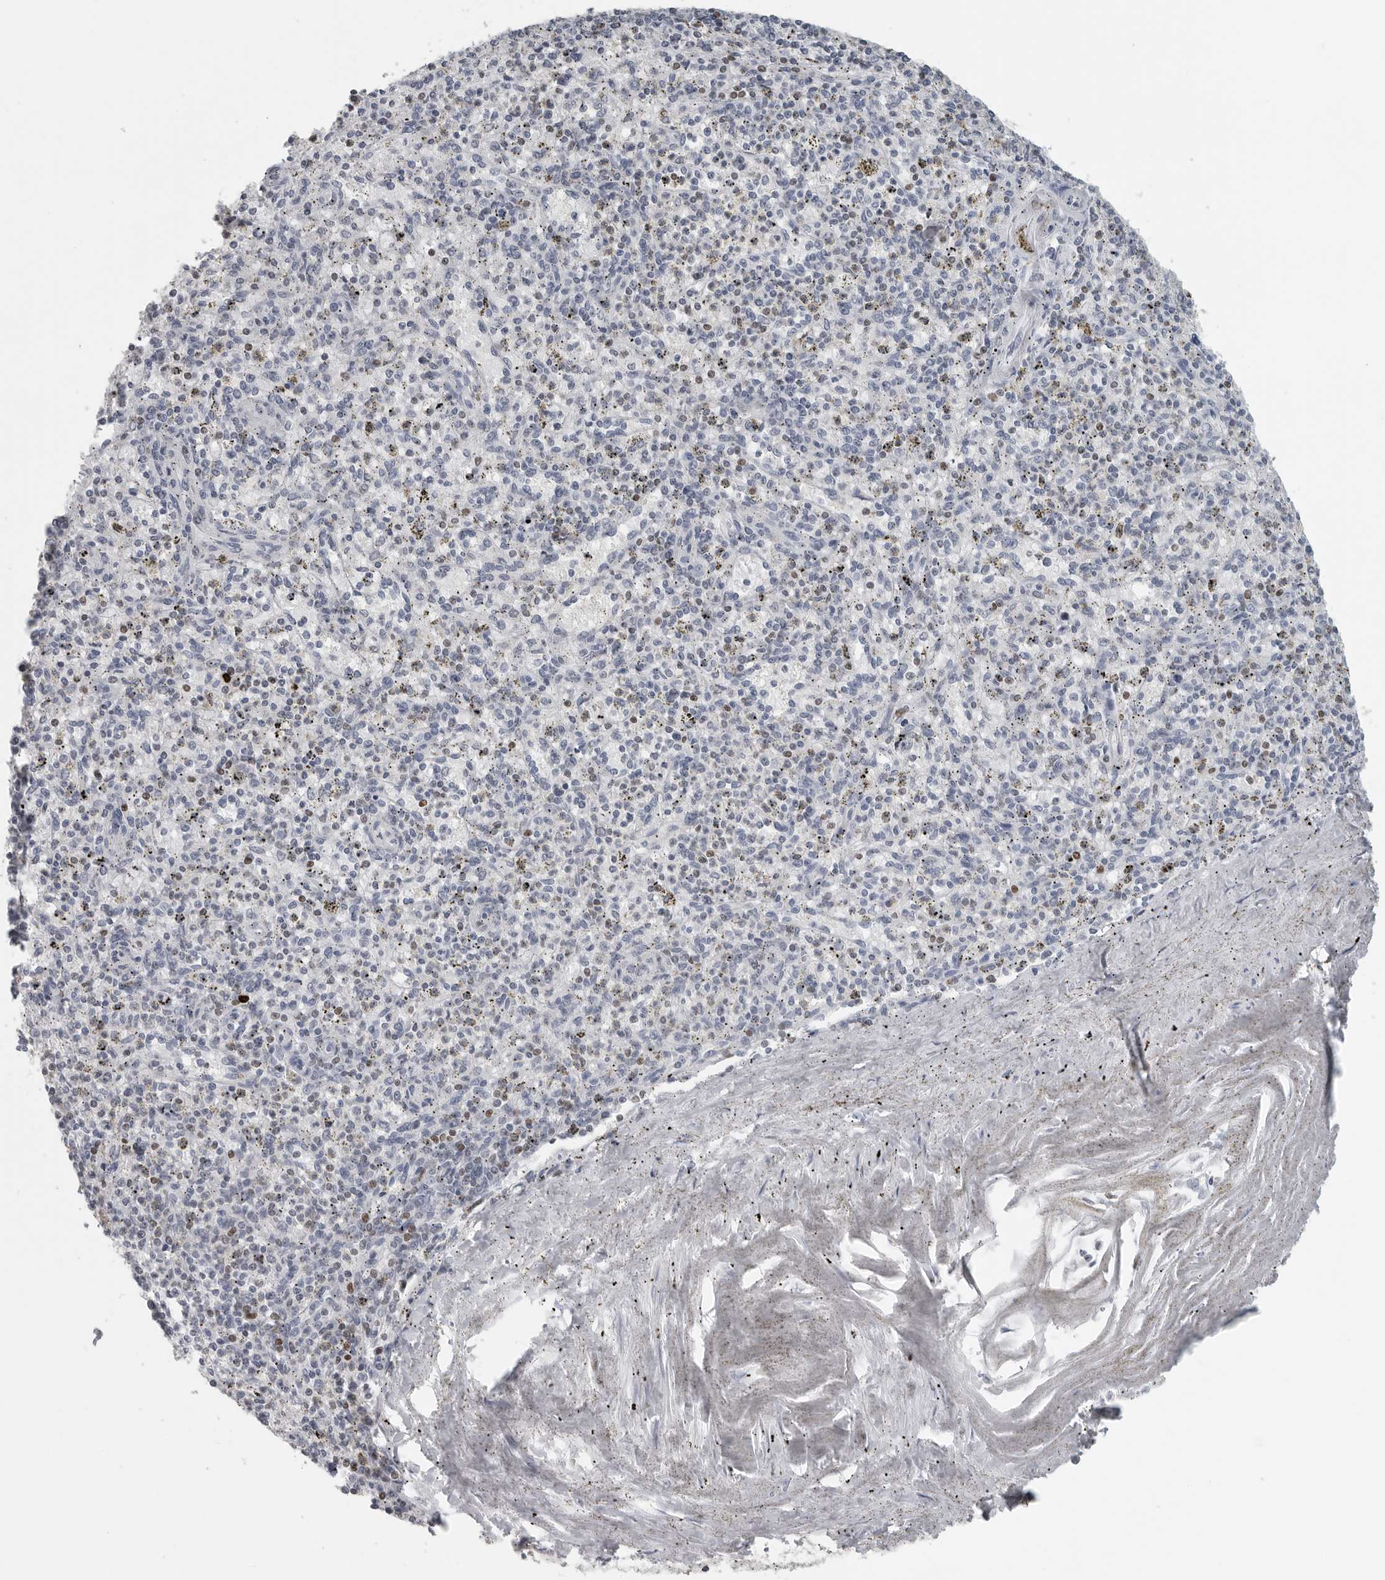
{"staining": {"intensity": "weak", "quantity": "<25%", "location": "nuclear"}, "tissue": "spleen", "cell_type": "Cells in red pulp", "image_type": "normal", "snomed": [{"axis": "morphology", "description": "Normal tissue, NOS"}, {"axis": "topography", "description": "Spleen"}], "caption": "This is an immunohistochemistry image of normal human spleen. There is no positivity in cells in red pulp.", "gene": "SATB2", "patient": {"sex": "male", "age": 72}}